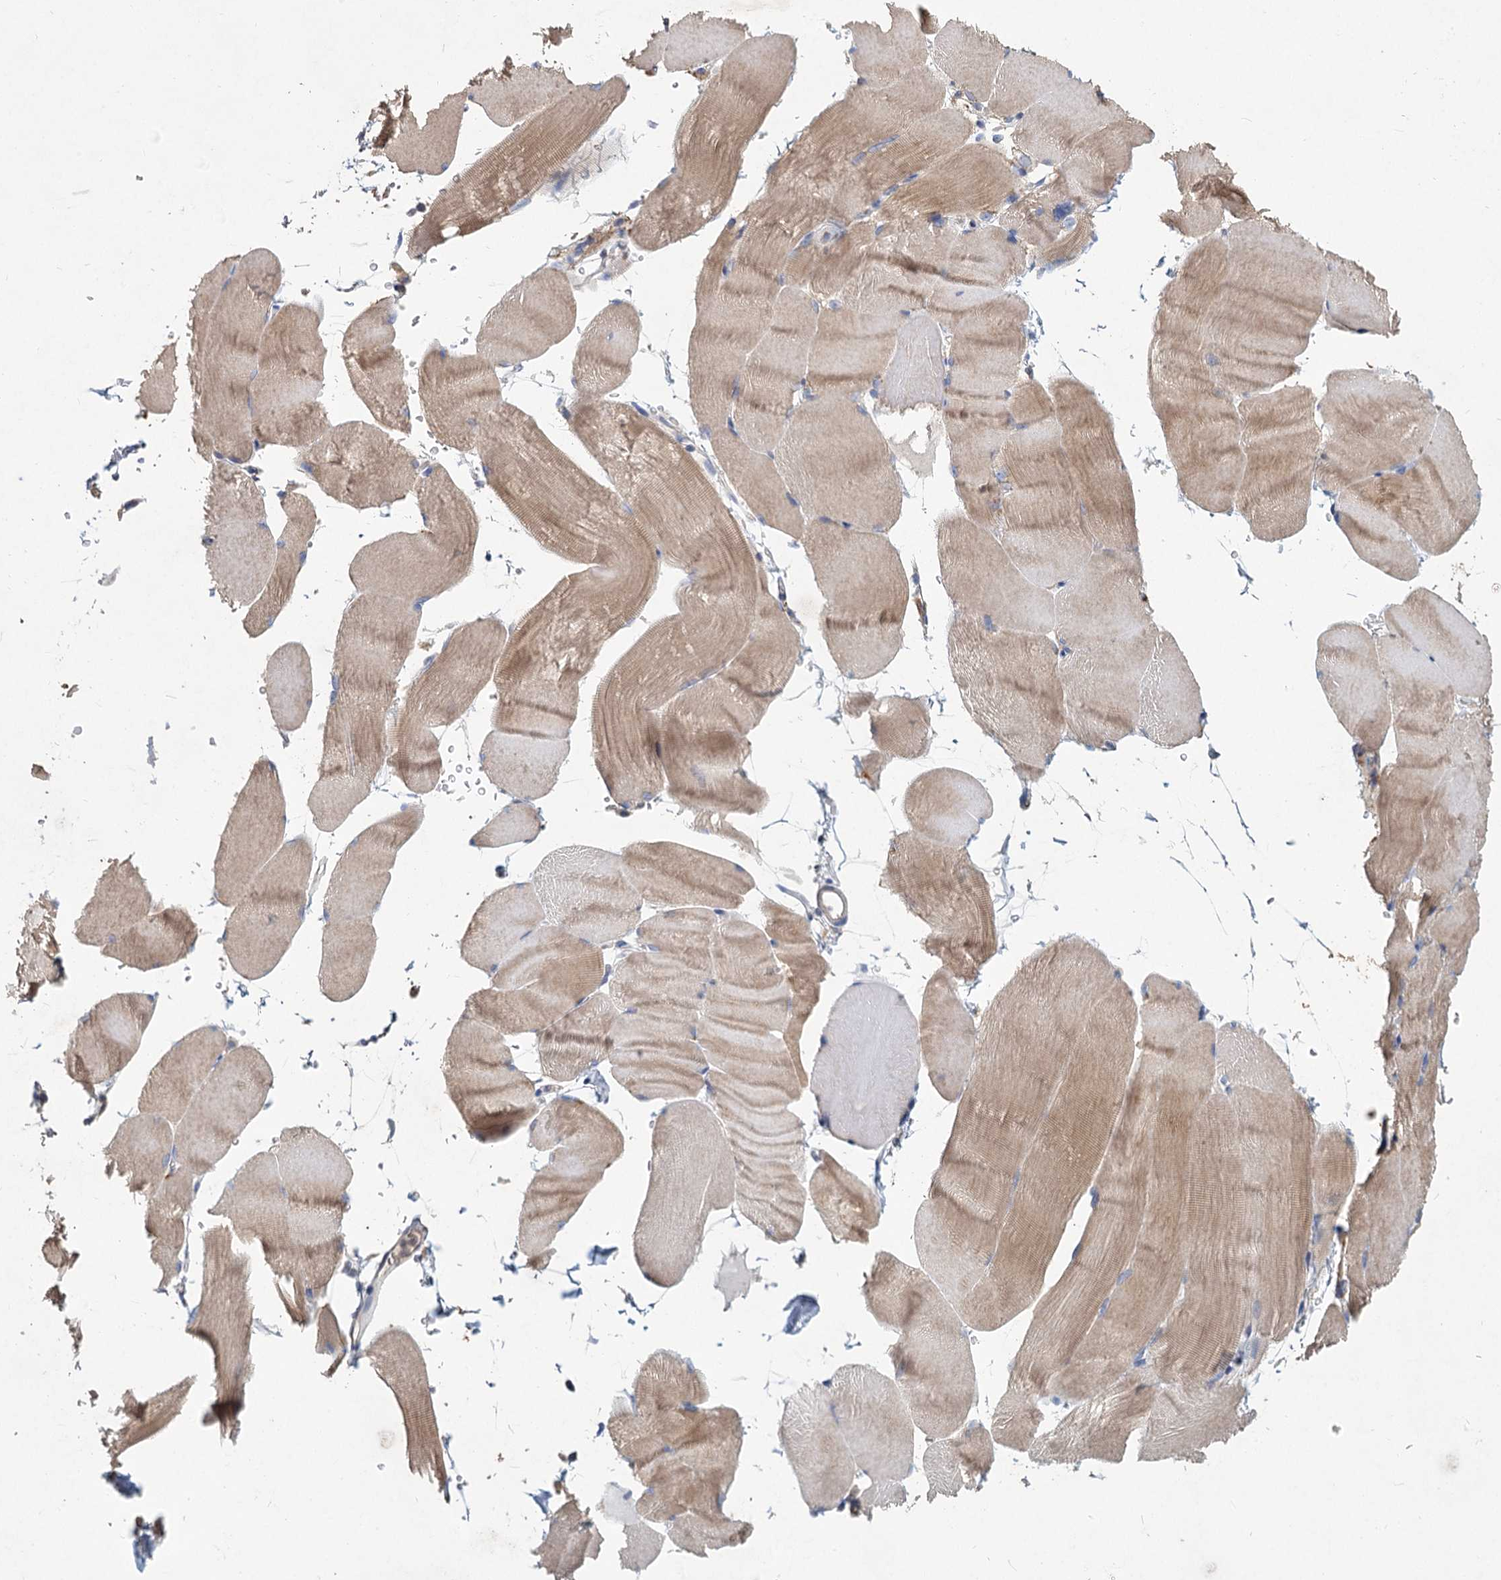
{"staining": {"intensity": "weak", "quantity": ">75%", "location": "cytoplasmic/membranous"}, "tissue": "skeletal muscle", "cell_type": "Myocytes", "image_type": "normal", "snomed": [{"axis": "morphology", "description": "Normal tissue, NOS"}, {"axis": "topography", "description": "Skeletal muscle"}, {"axis": "topography", "description": "Parathyroid gland"}], "caption": "Immunohistochemical staining of unremarkable human skeletal muscle displays >75% levels of weak cytoplasmic/membranous protein positivity in approximately >75% of myocytes. The staining was performed using DAB (3,3'-diaminobenzidine) to visualize the protein expression in brown, while the nuclei were stained in blue with hematoxylin (Magnification: 20x).", "gene": "HES2", "patient": {"sex": "female", "age": 37}}